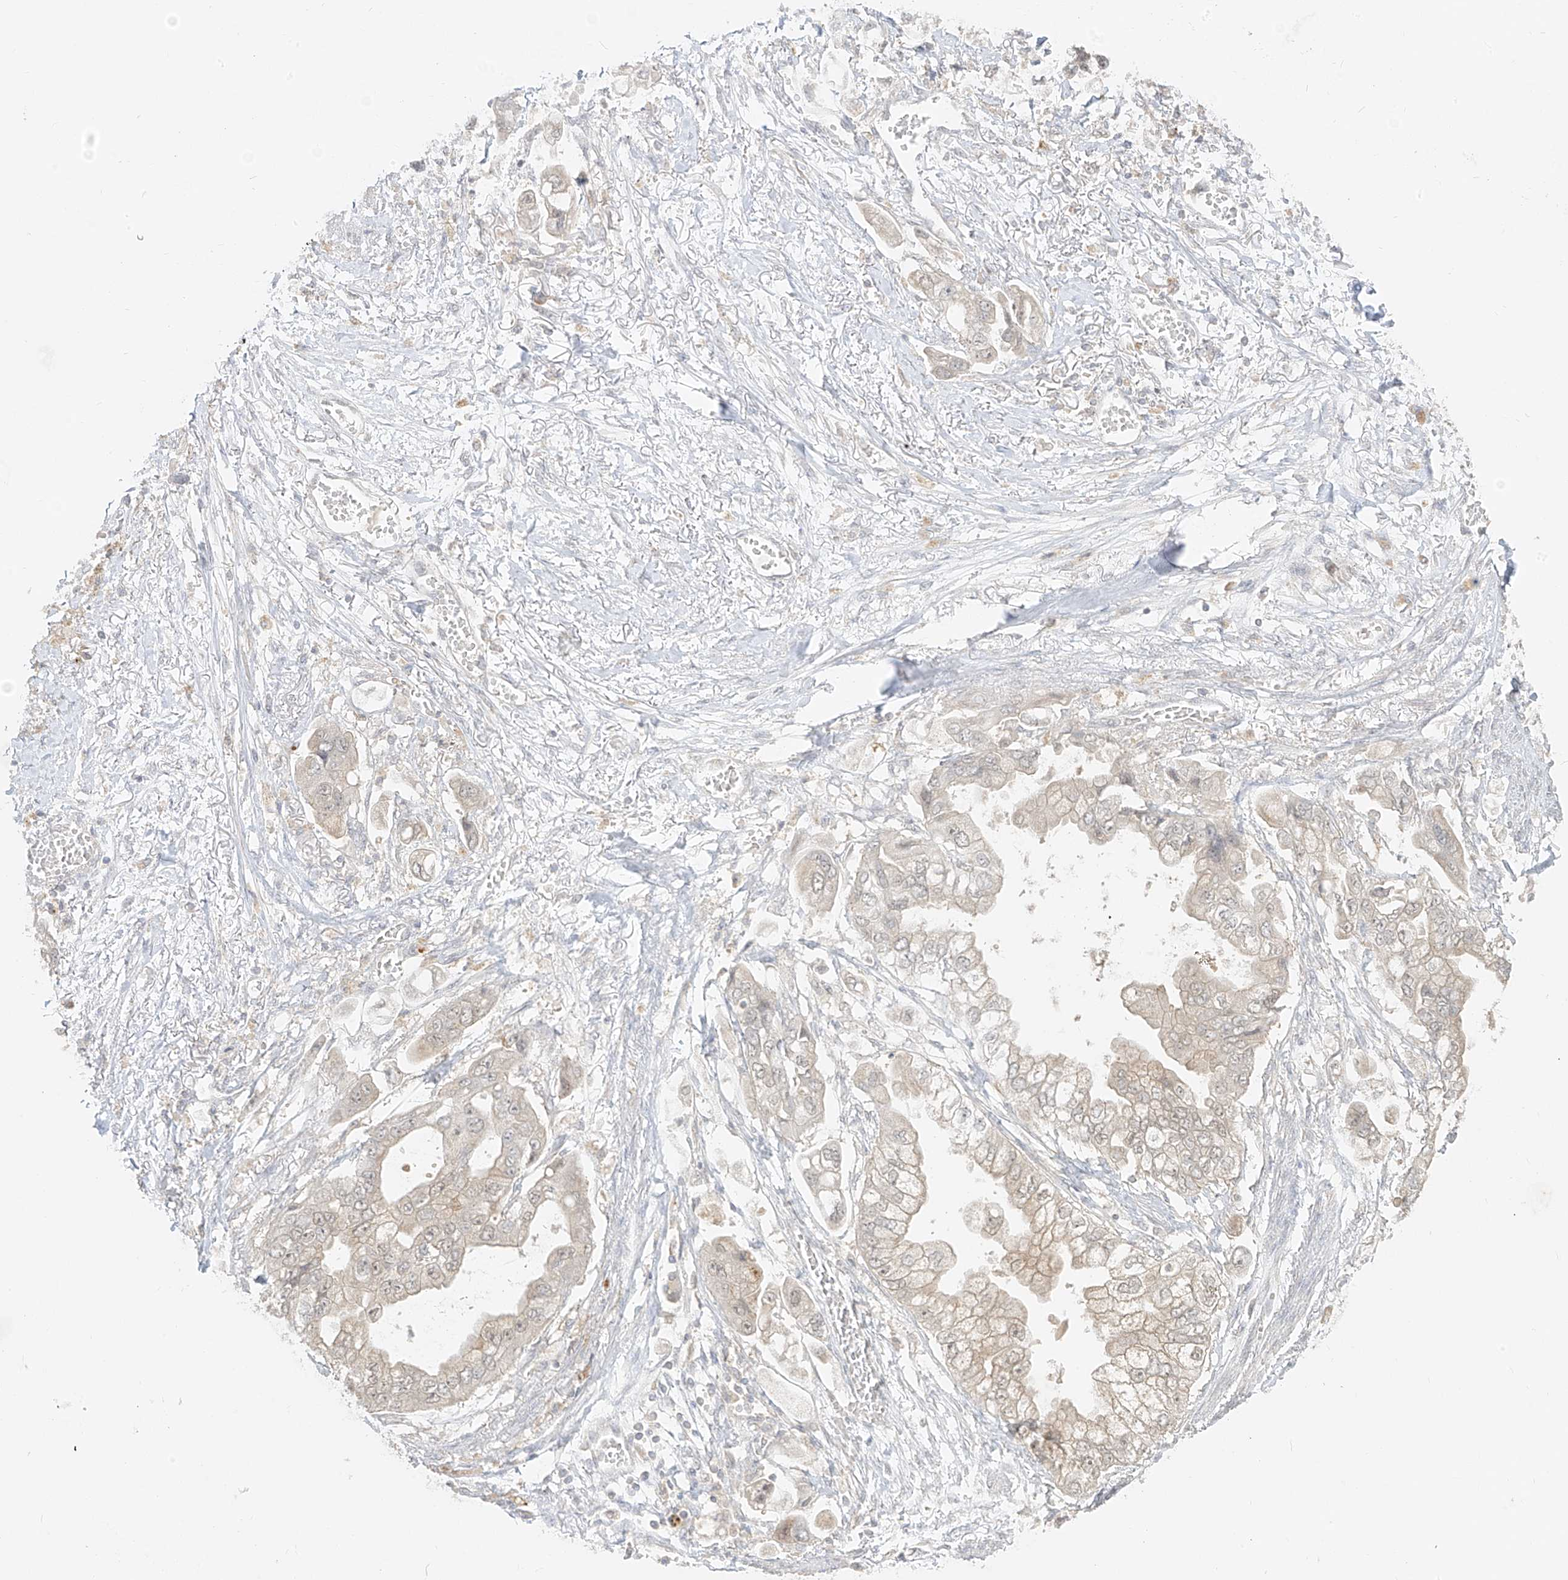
{"staining": {"intensity": "weak", "quantity": "<25%", "location": "cytoplasmic/membranous"}, "tissue": "stomach cancer", "cell_type": "Tumor cells", "image_type": "cancer", "snomed": [{"axis": "morphology", "description": "Adenocarcinoma, NOS"}, {"axis": "topography", "description": "Stomach"}], "caption": "A histopathology image of human stomach cancer is negative for staining in tumor cells.", "gene": "LIPT1", "patient": {"sex": "male", "age": 62}}